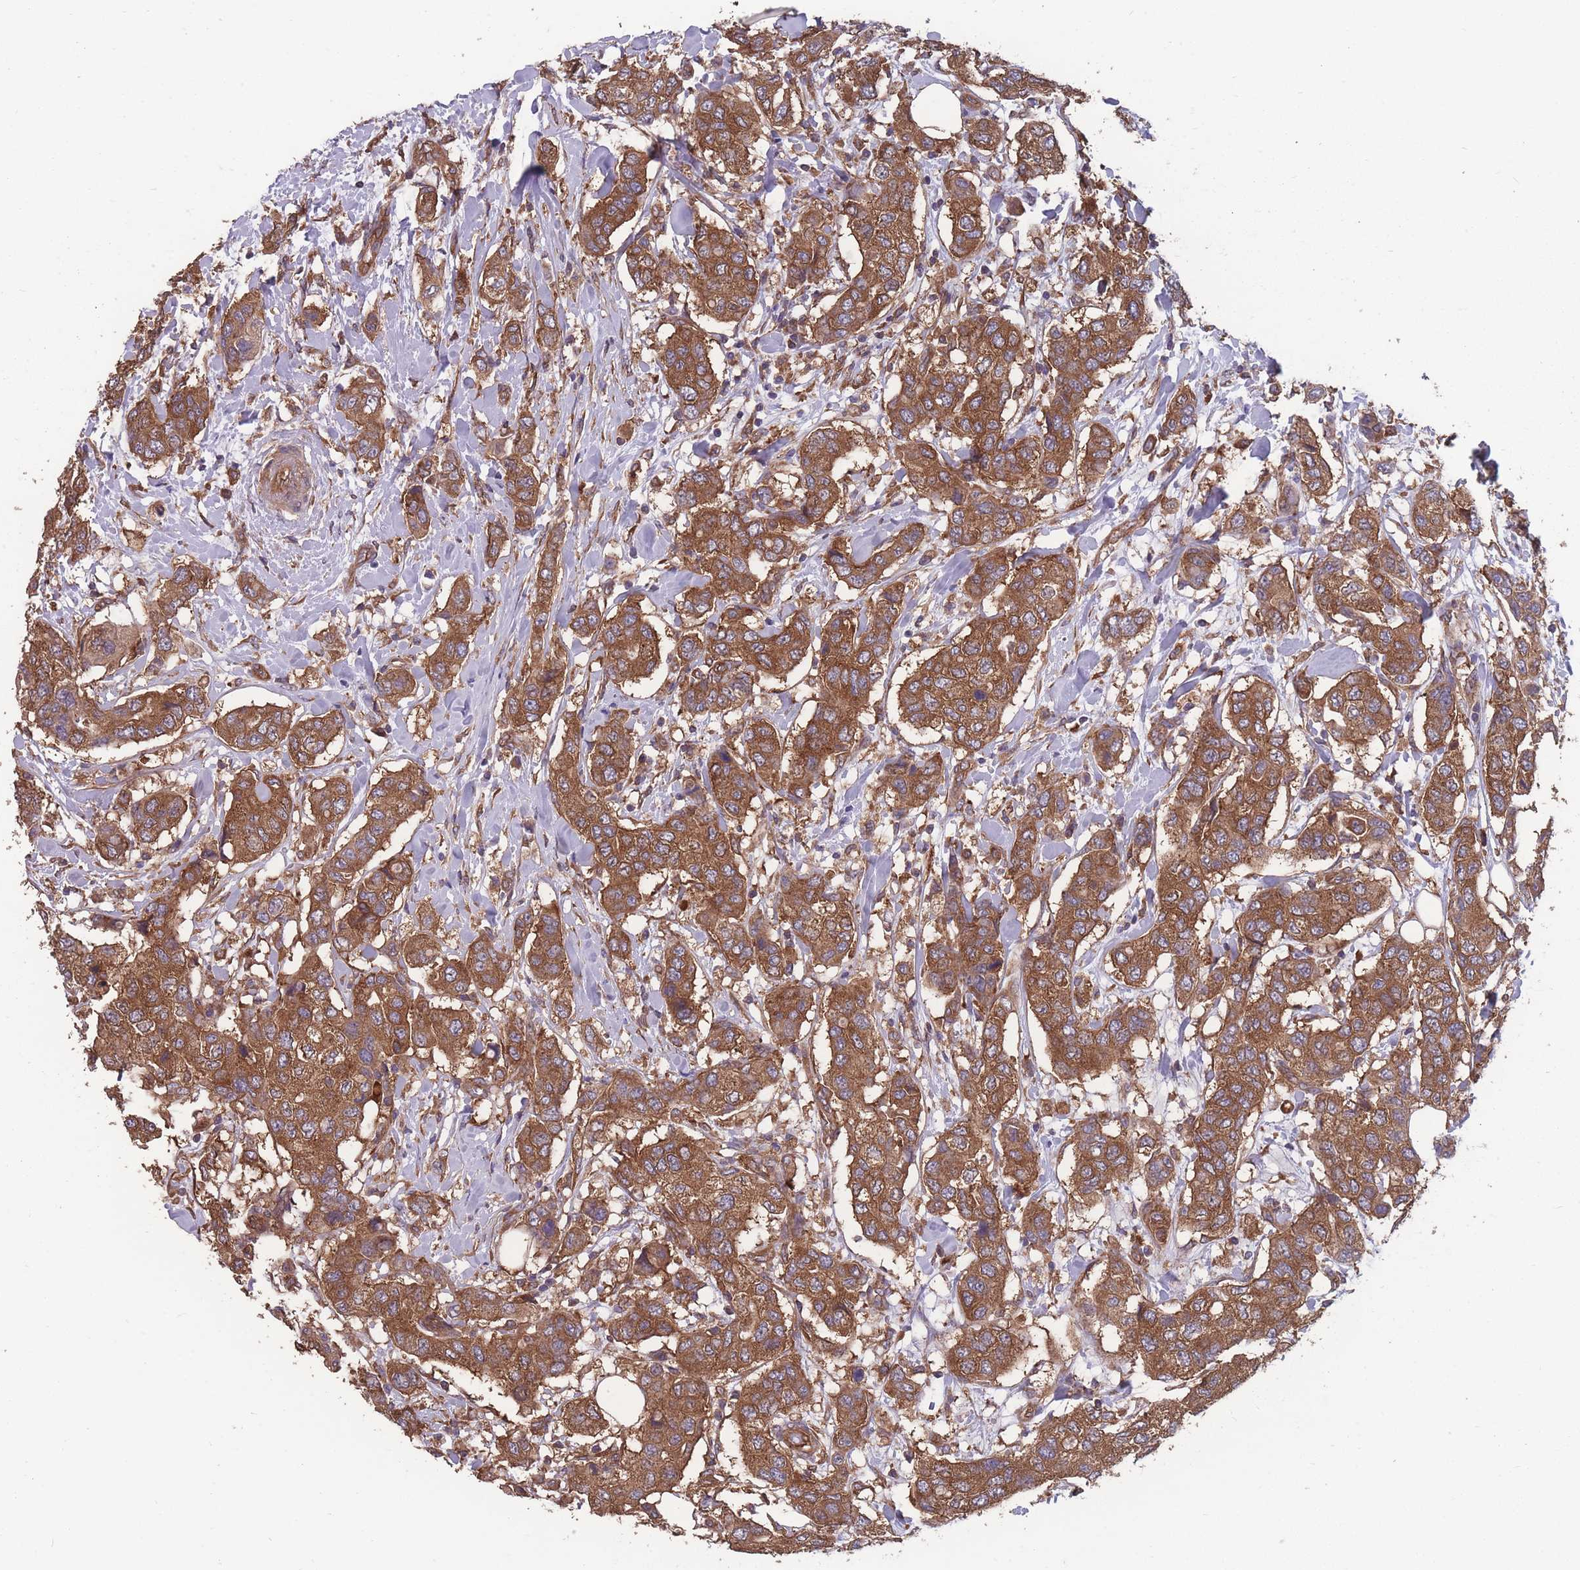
{"staining": {"intensity": "moderate", "quantity": ">75%", "location": "cytoplasmic/membranous"}, "tissue": "breast cancer", "cell_type": "Tumor cells", "image_type": "cancer", "snomed": [{"axis": "morphology", "description": "Lobular carcinoma"}, {"axis": "topography", "description": "Breast"}], "caption": "Breast cancer (lobular carcinoma) stained for a protein (brown) demonstrates moderate cytoplasmic/membranous positive staining in approximately >75% of tumor cells.", "gene": "ZPR1", "patient": {"sex": "female", "age": 51}}